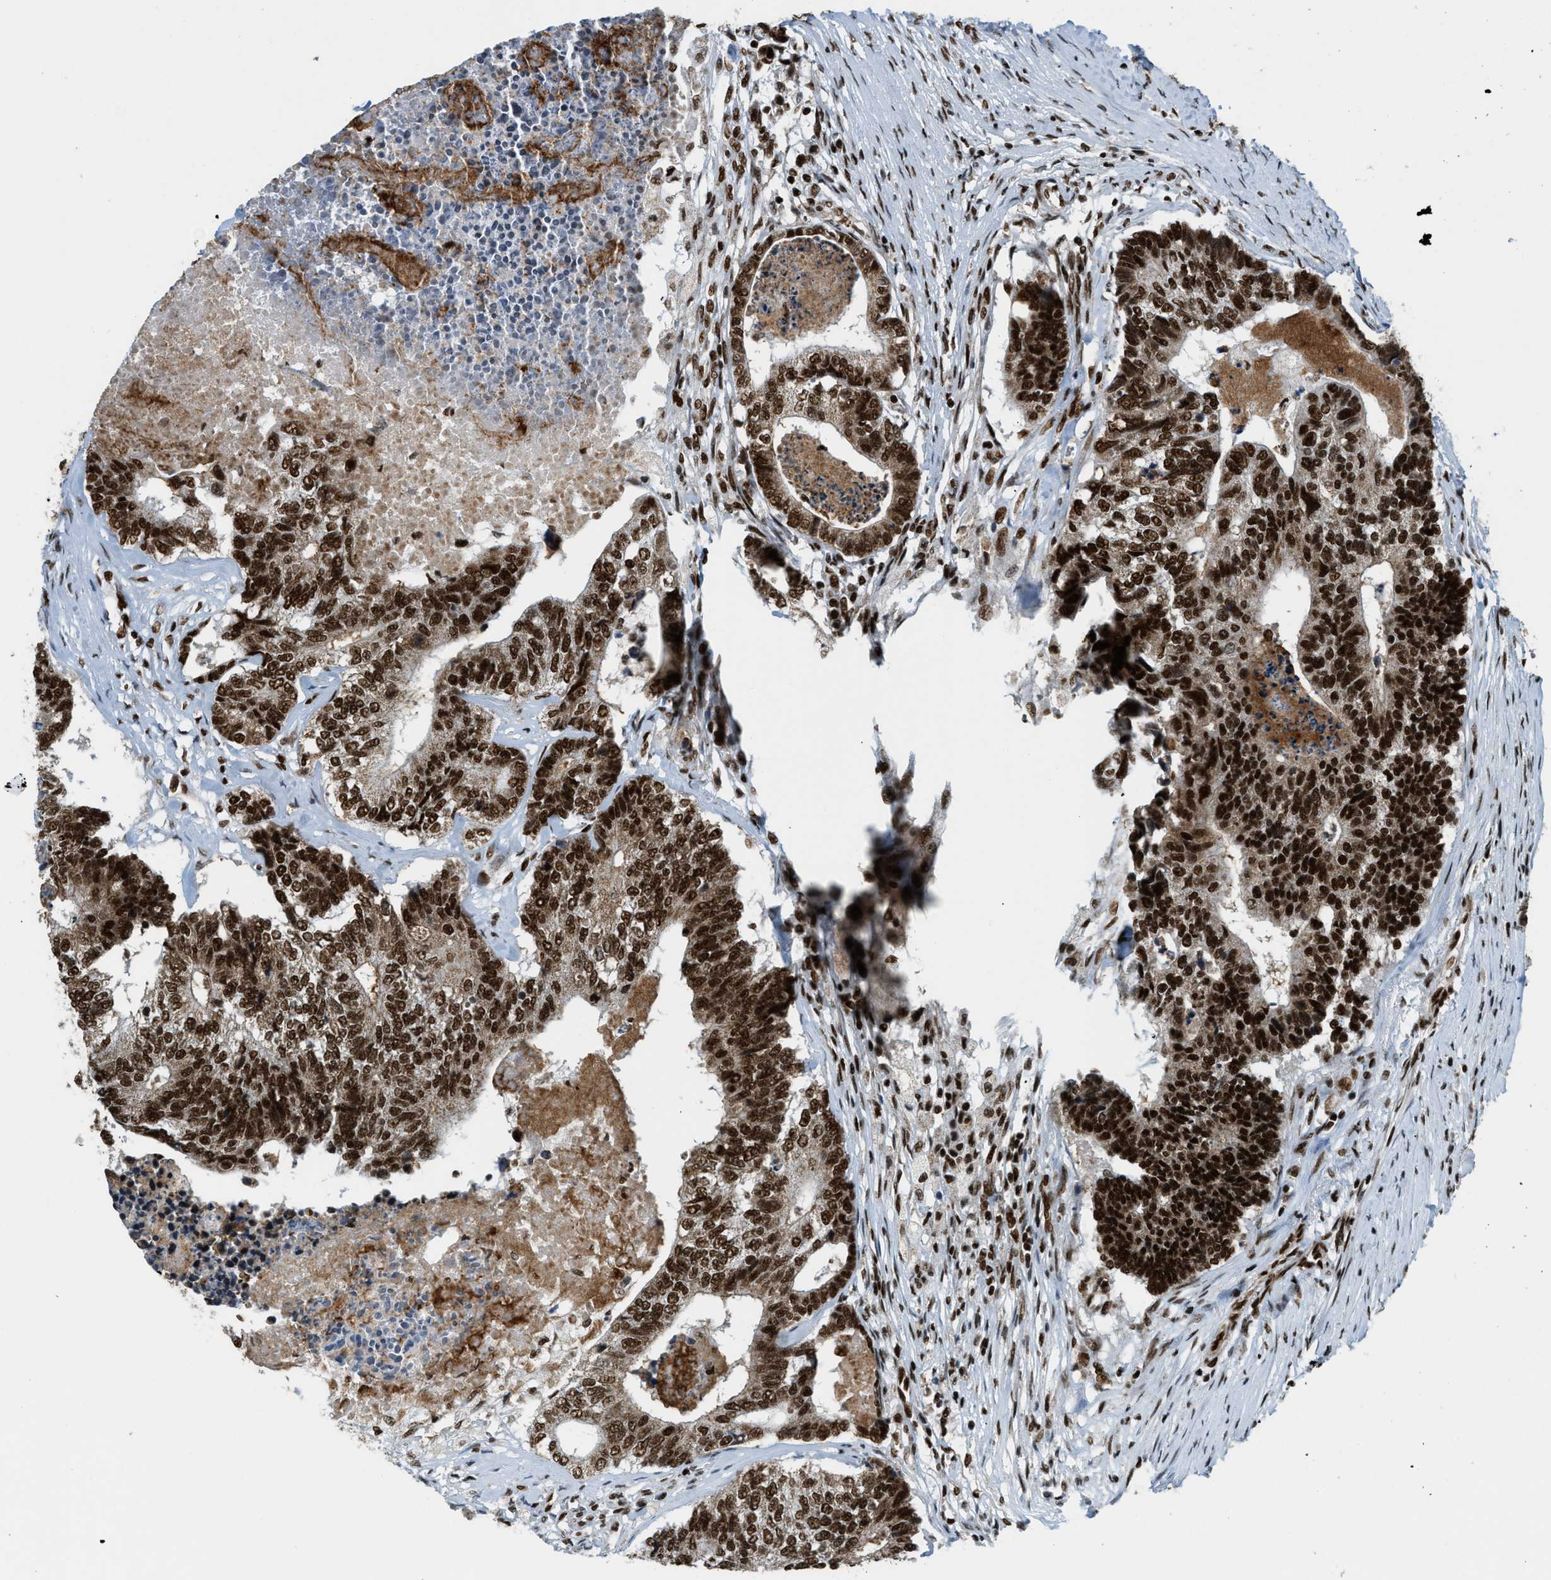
{"staining": {"intensity": "strong", "quantity": ">75%", "location": "cytoplasmic/membranous,nuclear"}, "tissue": "colorectal cancer", "cell_type": "Tumor cells", "image_type": "cancer", "snomed": [{"axis": "morphology", "description": "Adenocarcinoma, NOS"}, {"axis": "topography", "description": "Colon"}], "caption": "This image shows immunohistochemistry staining of colorectal cancer, with high strong cytoplasmic/membranous and nuclear positivity in about >75% of tumor cells.", "gene": "GABPB1", "patient": {"sex": "female", "age": 67}}